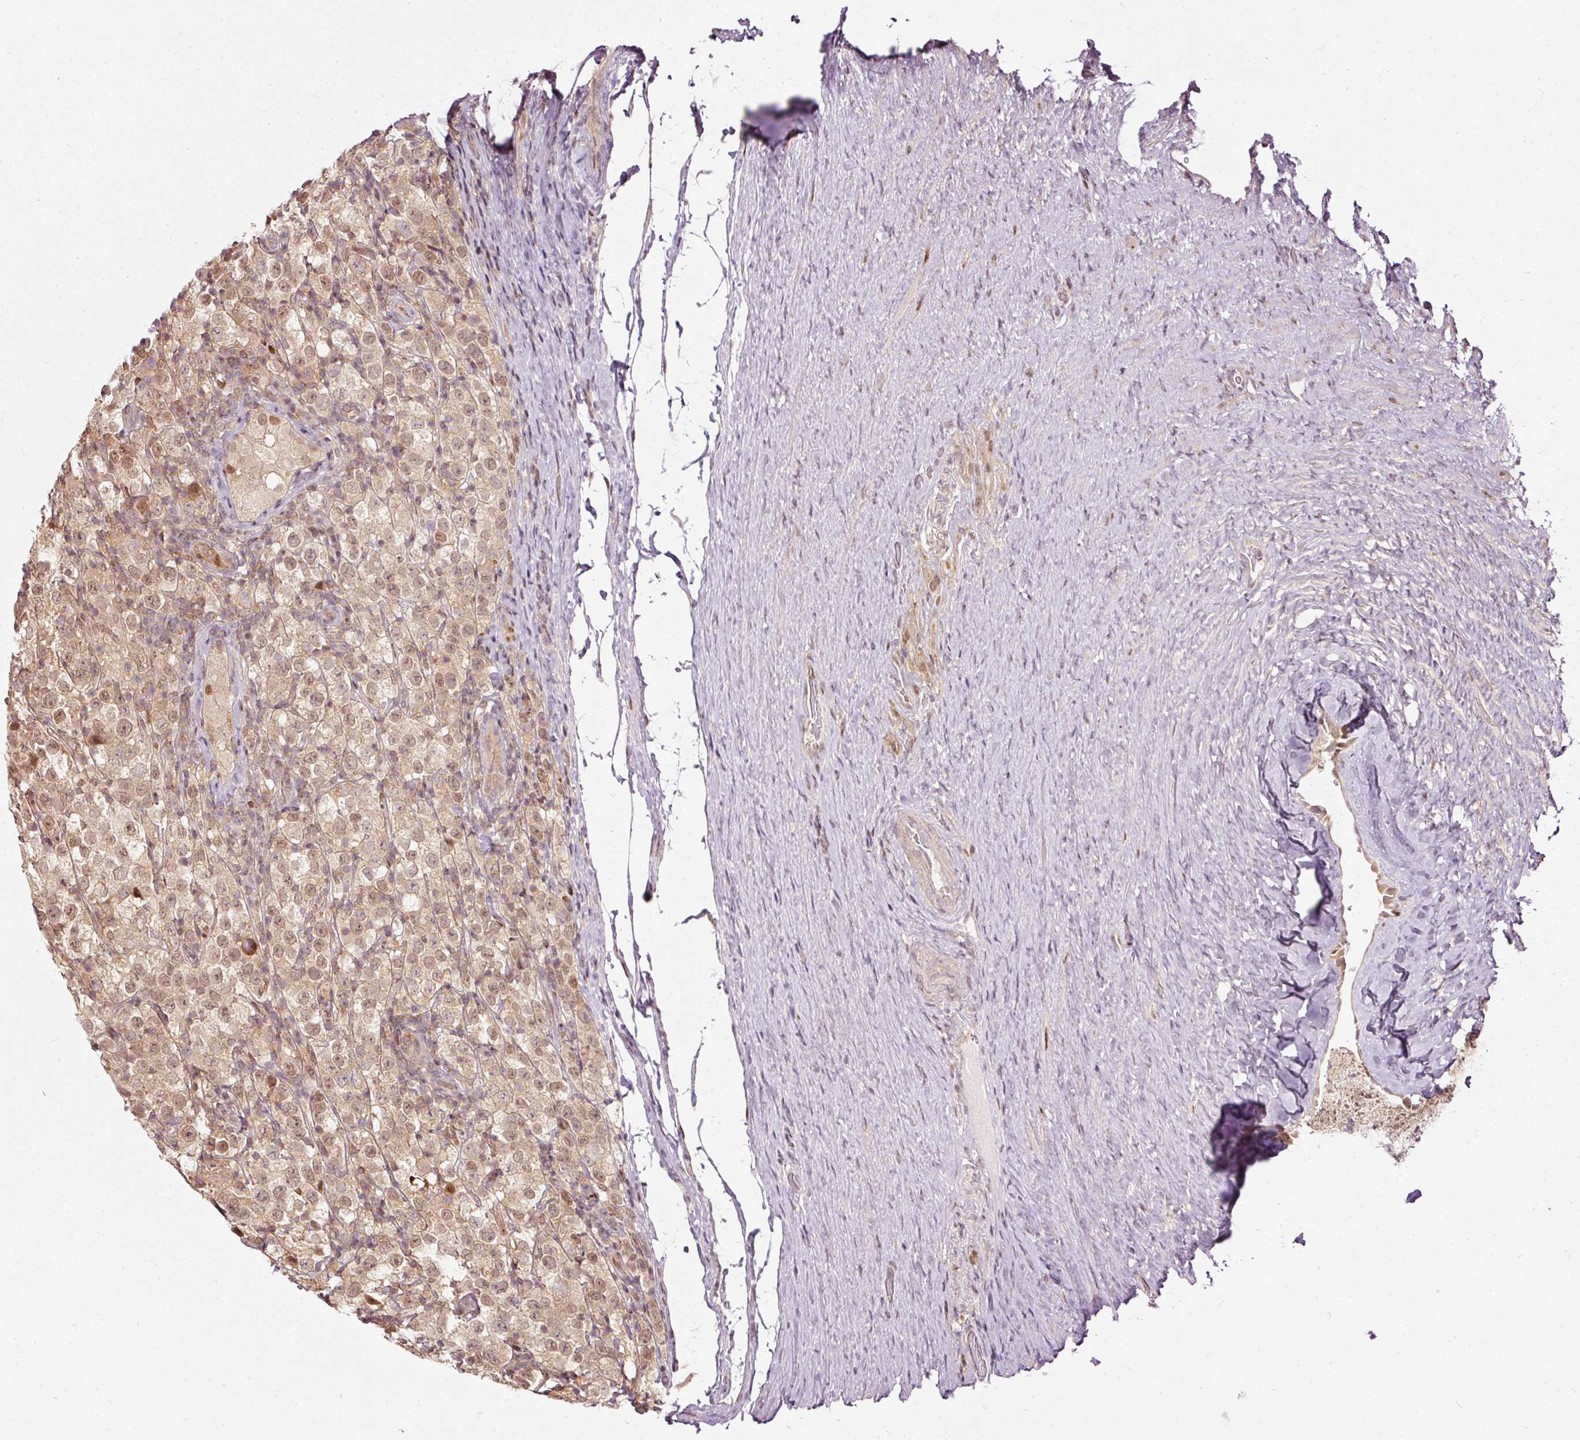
{"staining": {"intensity": "moderate", "quantity": ">75%", "location": "cytoplasmic/membranous,nuclear"}, "tissue": "testis cancer", "cell_type": "Tumor cells", "image_type": "cancer", "snomed": [{"axis": "morphology", "description": "Seminoma, NOS"}, {"axis": "morphology", "description": "Carcinoma, Embryonal, NOS"}, {"axis": "topography", "description": "Testis"}], "caption": "A brown stain highlights moderate cytoplasmic/membranous and nuclear expression of a protein in testis cancer (embryonal carcinoma) tumor cells. The staining is performed using DAB (3,3'-diaminobenzidine) brown chromogen to label protein expression. The nuclei are counter-stained blue using hematoxylin.", "gene": "ZNF778", "patient": {"sex": "male", "age": 41}}